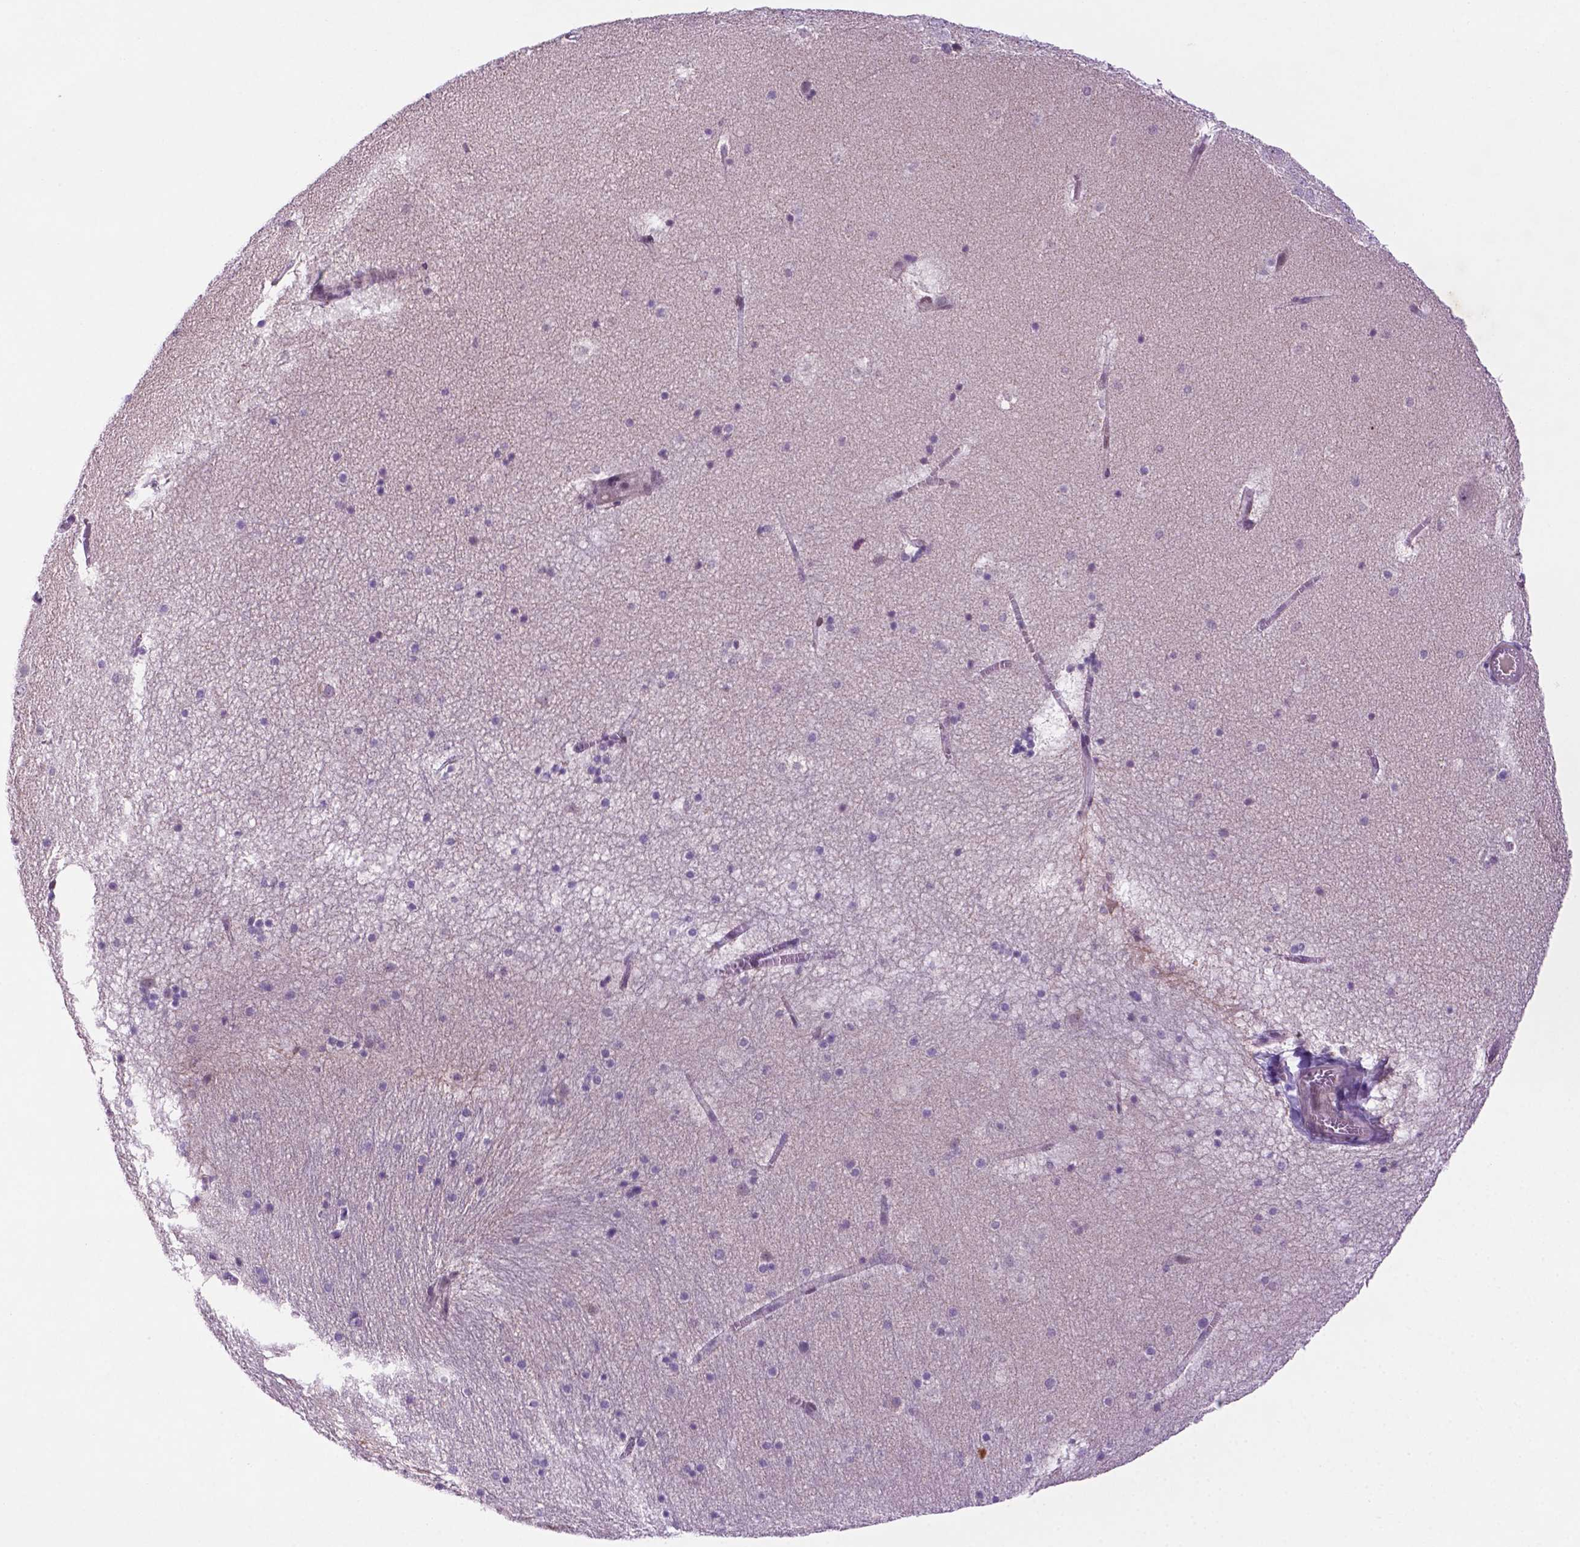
{"staining": {"intensity": "negative", "quantity": "none", "location": "none"}, "tissue": "hippocampus", "cell_type": "Glial cells", "image_type": "normal", "snomed": [{"axis": "morphology", "description": "Normal tissue, NOS"}, {"axis": "topography", "description": "Hippocampus"}], "caption": "High power microscopy histopathology image of an immunohistochemistry photomicrograph of benign hippocampus, revealing no significant positivity in glial cells. The staining is performed using DAB (3,3'-diaminobenzidine) brown chromogen with nuclei counter-stained in using hematoxylin.", "gene": "C18orf21", "patient": {"sex": "male", "age": 45}}